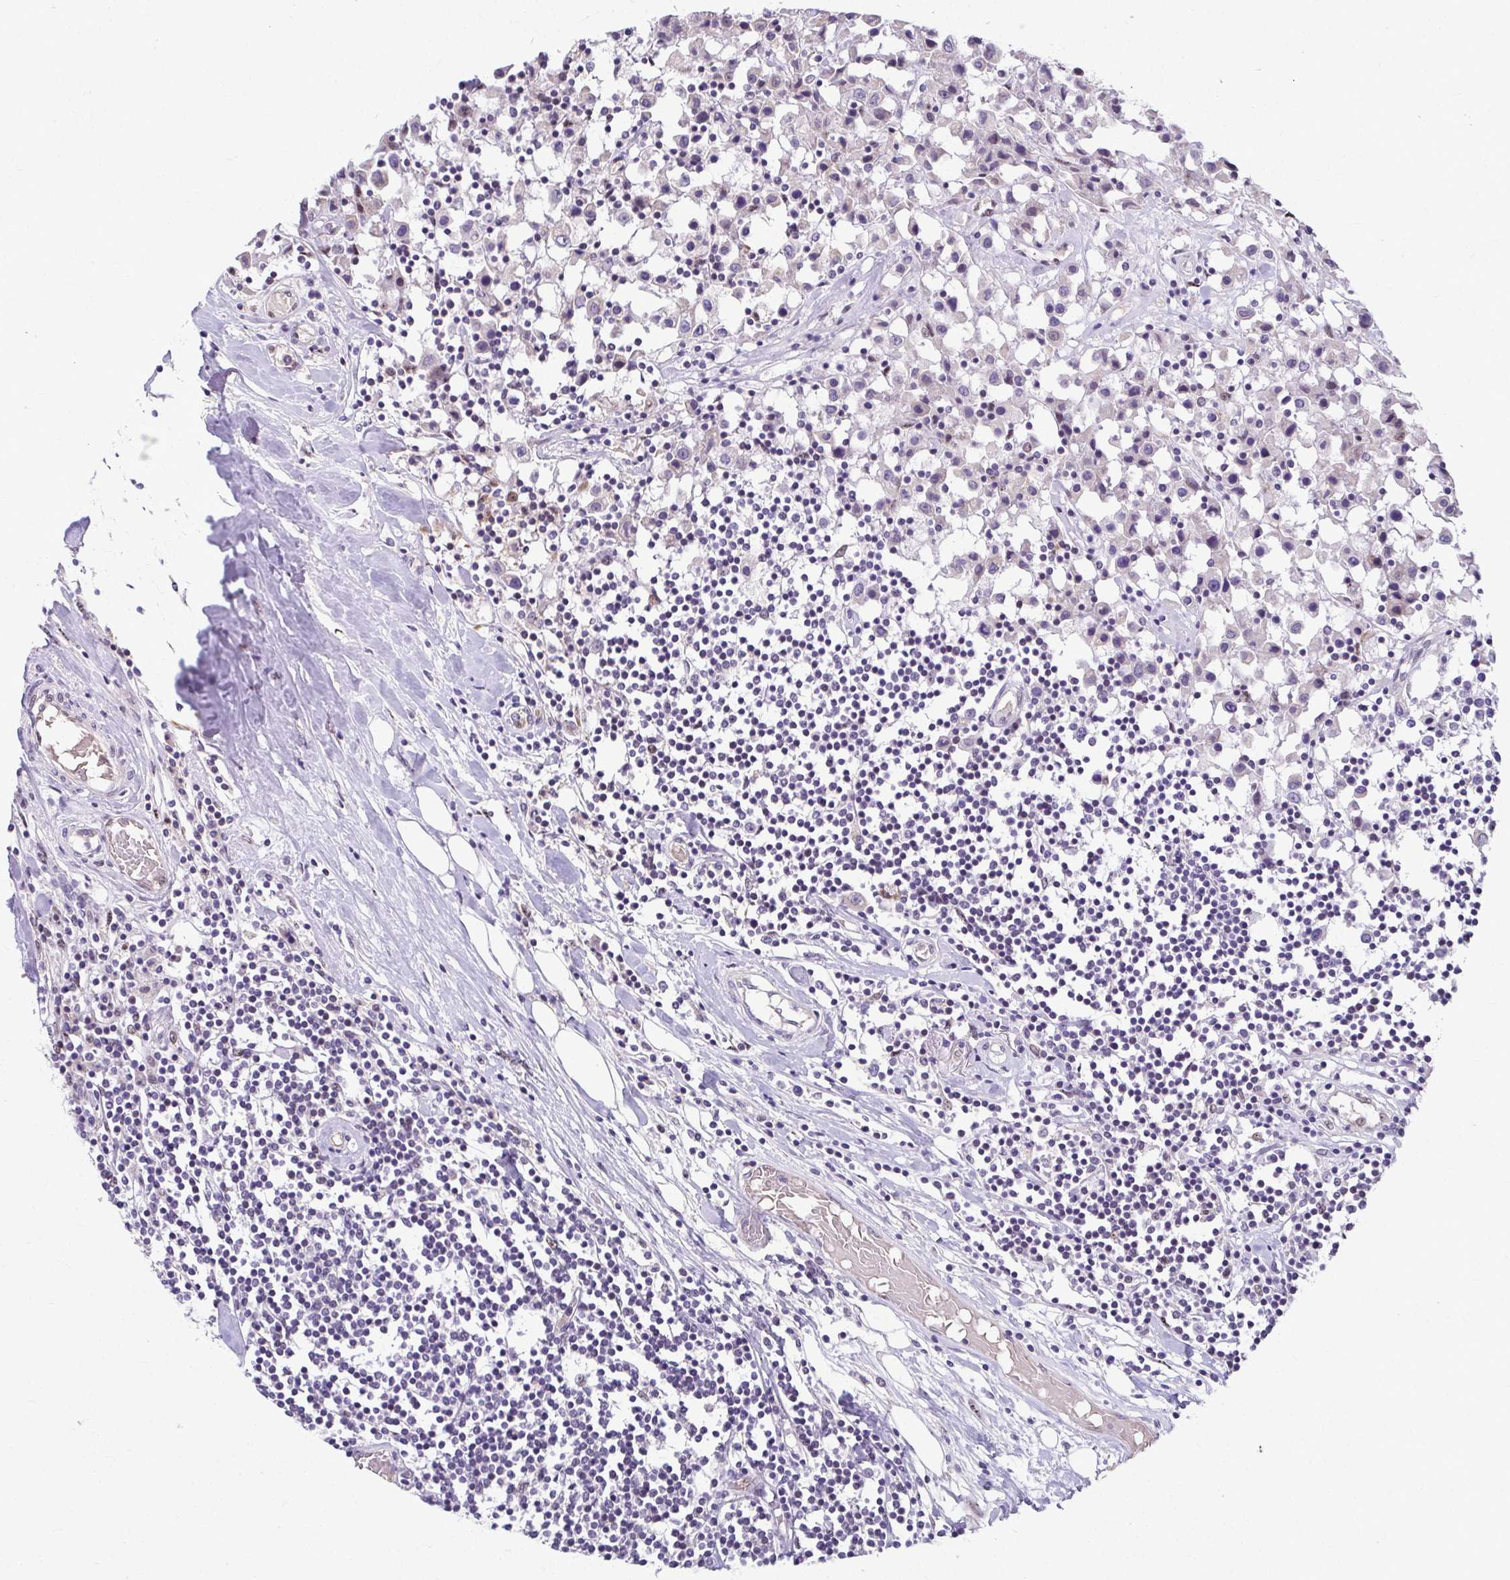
{"staining": {"intensity": "negative", "quantity": "none", "location": "none"}, "tissue": "breast cancer", "cell_type": "Tumor cells", "image_type": "cancer", "snomed": [{"axis": "morphology", "description": "Duct carcinoma"}, {"axis": "topography", "description": "Breast"}], "caption": "DAB immunohistochemical staining of breast cancer (invasive ductal carcinoma) displays no significant expression in tumor cells.", "gene": "ODF1", "patient": {"sex": "female", "age": 61}}